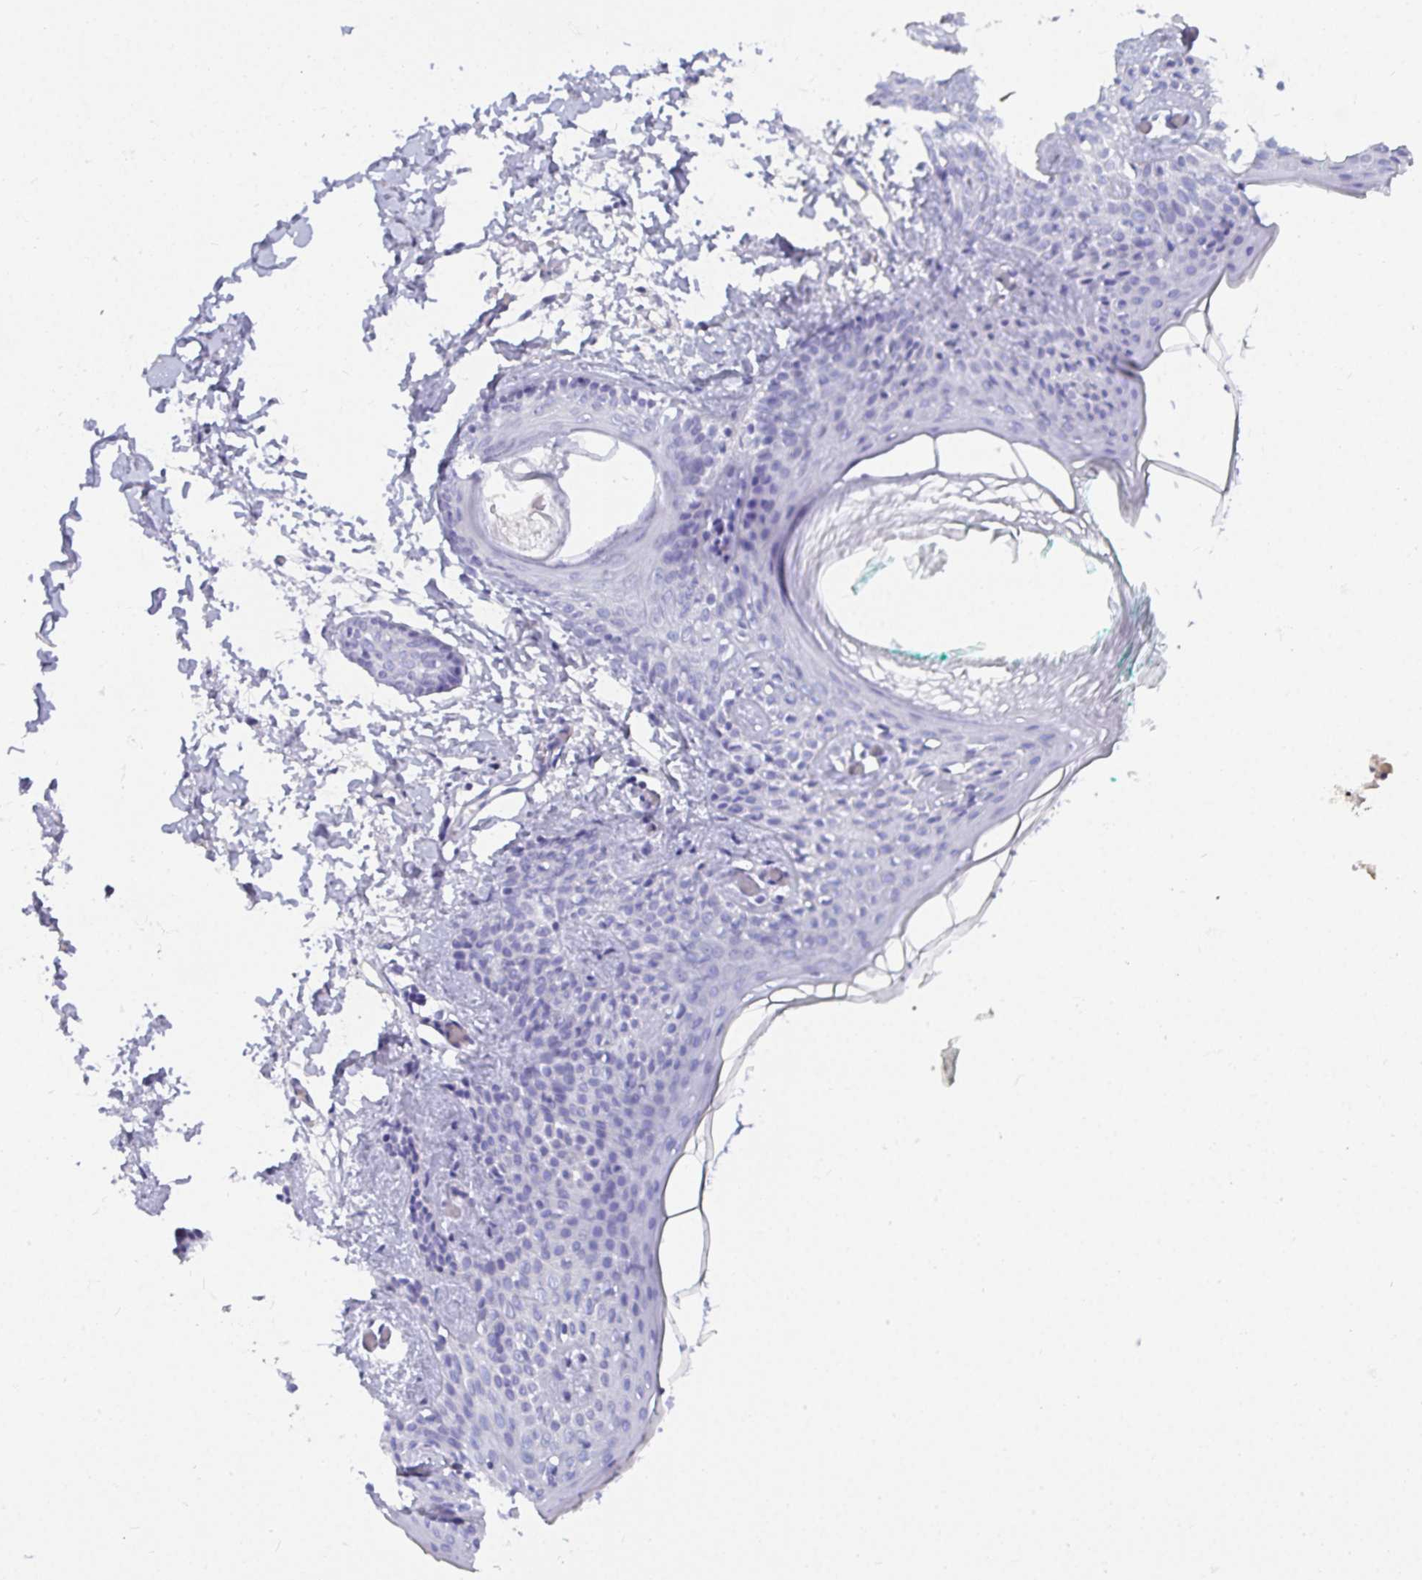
{"staining": {"intensity": "negative", "quantity": "none", "location": "none"}, "tissue": "skin", "cell_type": "Fibroblasts", "image_type": "normal", "snomed": [{"axis": "morphology", "description": "Normal tissue, NOS"}, {"axis": "topography", "description": "Skin"}], "caption": "DAB (3,3'-diaminobenzidine) immunohistochemical staining of unremarkable human skin exhibits no significant expression in fibroblasts. The staining is performed using DAB (3,3'-diaminobenzidine) brown chromogen with nuclei counter-stained in using hematoxylin.", "gene": "TMEM241", "patient": {"sex": "male", "age": 16}}